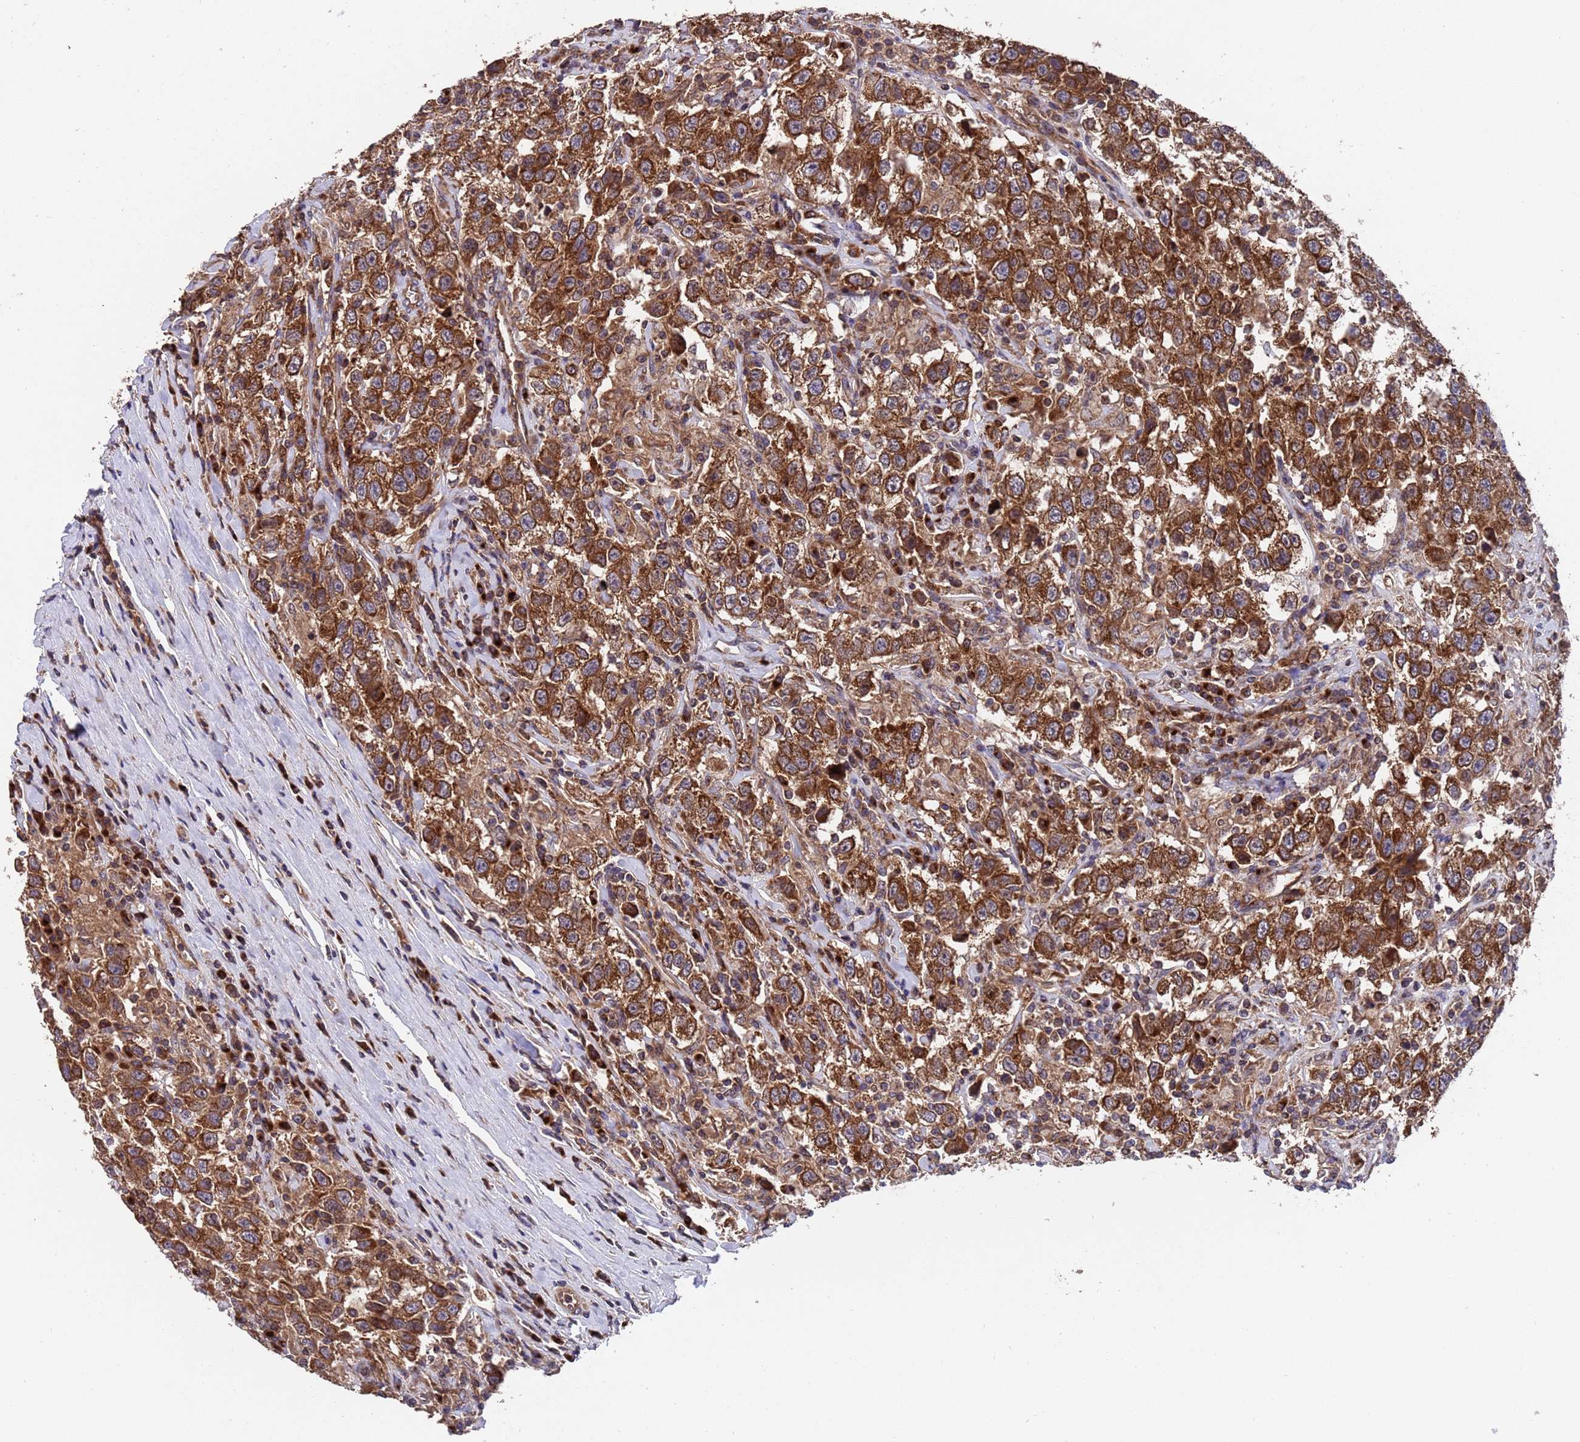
{"staining": {"intensity": "strong", "quantity": ">75%", "location": "cytoplasmic/membranous"}, "tissue": "testis cancer", "cell_type": "Tumor cells", "image_type": "cancer", "snomed": [{"axis": "morphology", "description": "Seminoma, NOS"}, {"axis": "topography", "description": "Testis"}], "caption": "High-power microscopy captured an immunohistochemistry (IHC) photomicrograph of testis cancer, revealing strong cytoplasmic/membranous staining in approximately >75% of tumor cells. The staining was performed using DAB, with brown indicating positive protein expression. Nuclei are stained blue with hematoxylin.", "gene": "TSR3", "patient": {"sex": "male", "age": 41}}